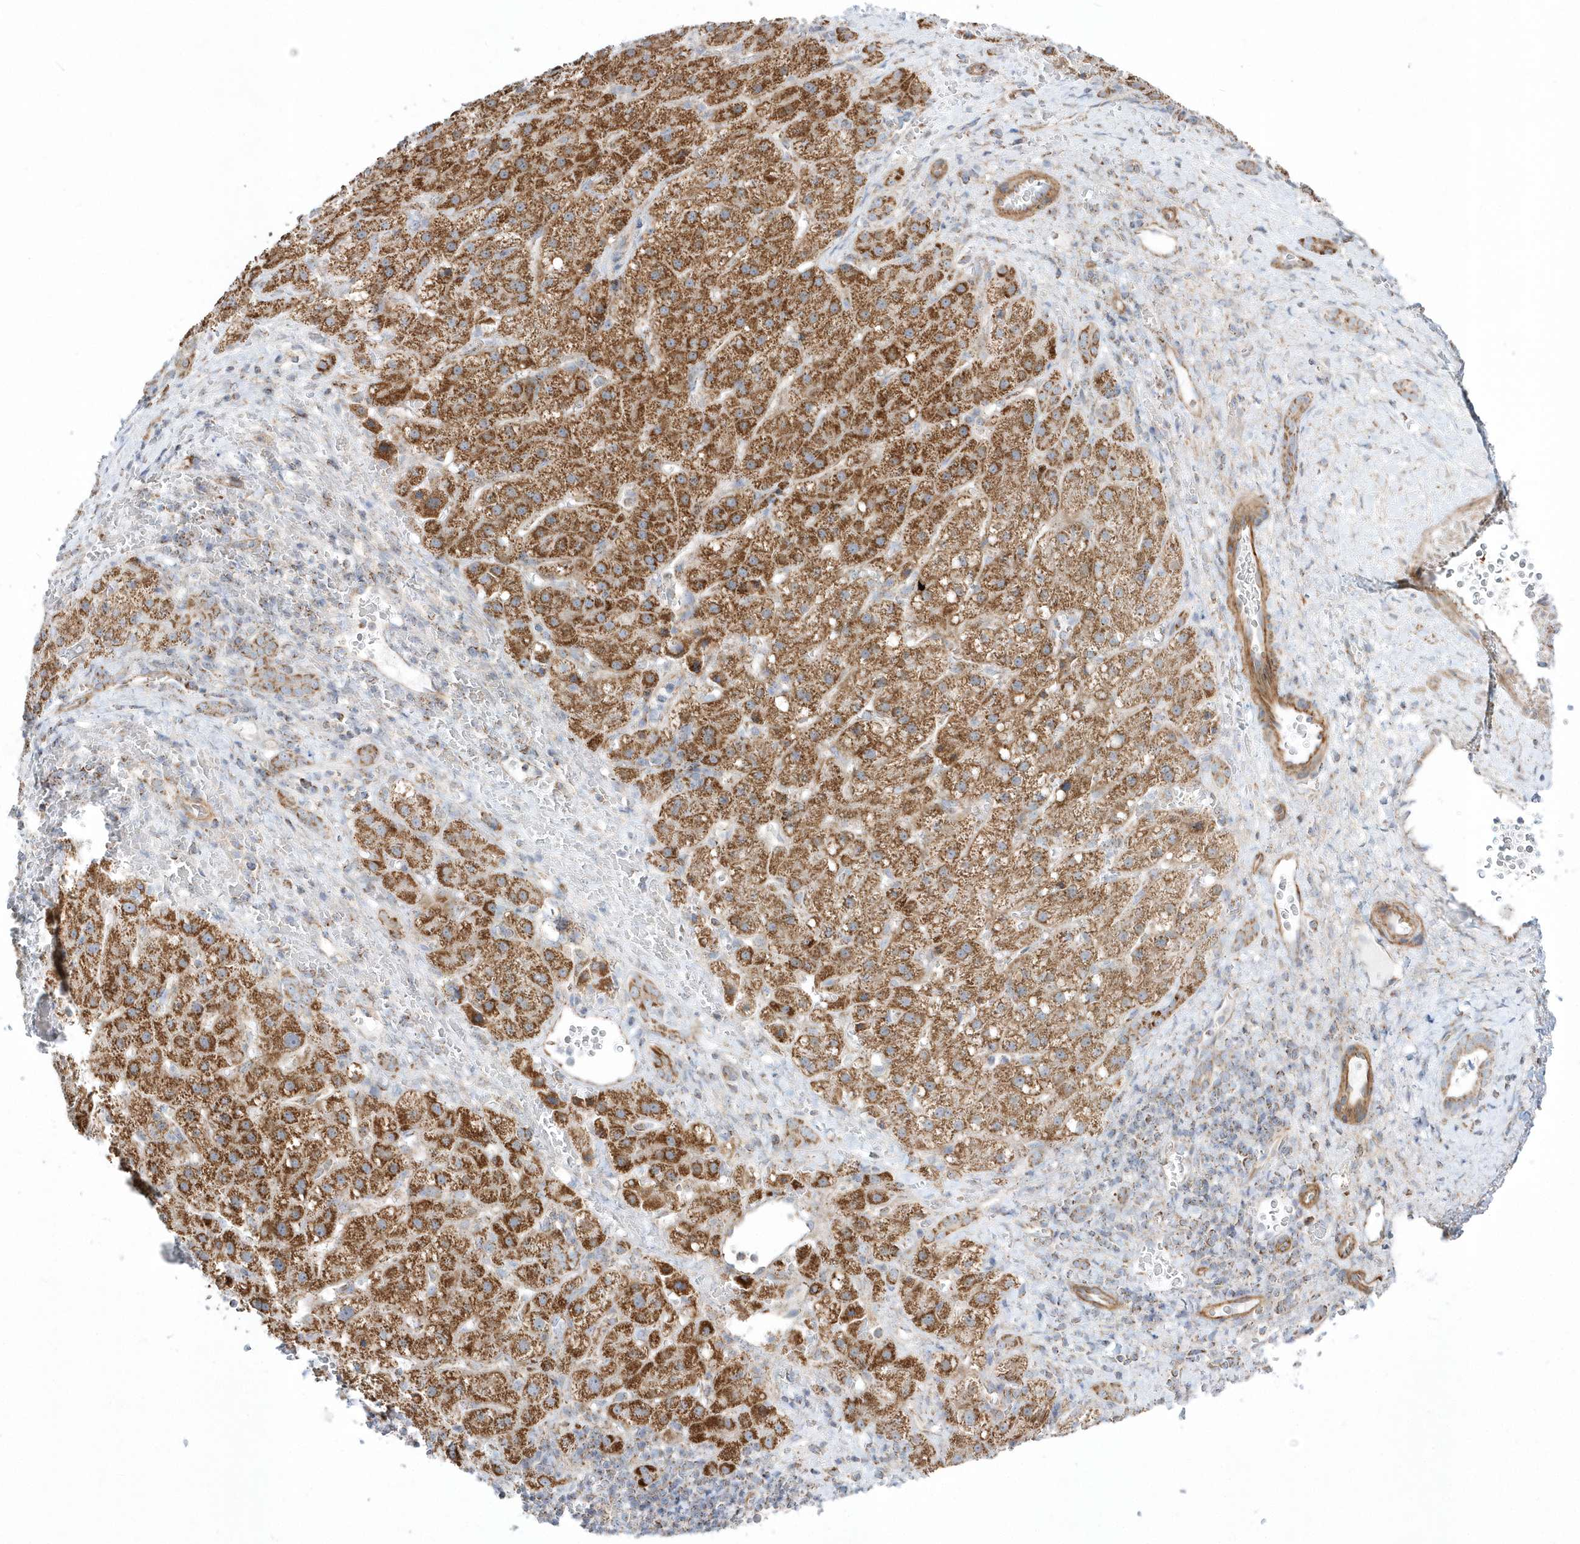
{"staining": {"intensity": "strong", "quantity": ">75%", "location": "cytoplasmic/membranous"}, "tissue": "liver cancer", "cell_type": "Tumor cells", "image_type": "cancer", "snomed": [{"axis": "morphology", "description": "Carcinoma, Hepatocellular, NOS"}, {"axis": "topography", "description": "Liver"}], "caption": "Strong cytoplasmic/membranous expression for a protein is identified in approximately >75% of tumor cells of hepatocellular carcinoma (liver) using immunohistochemistry.", "gene": "OPA1", "patient": {"sex": "male", "age": 57}}